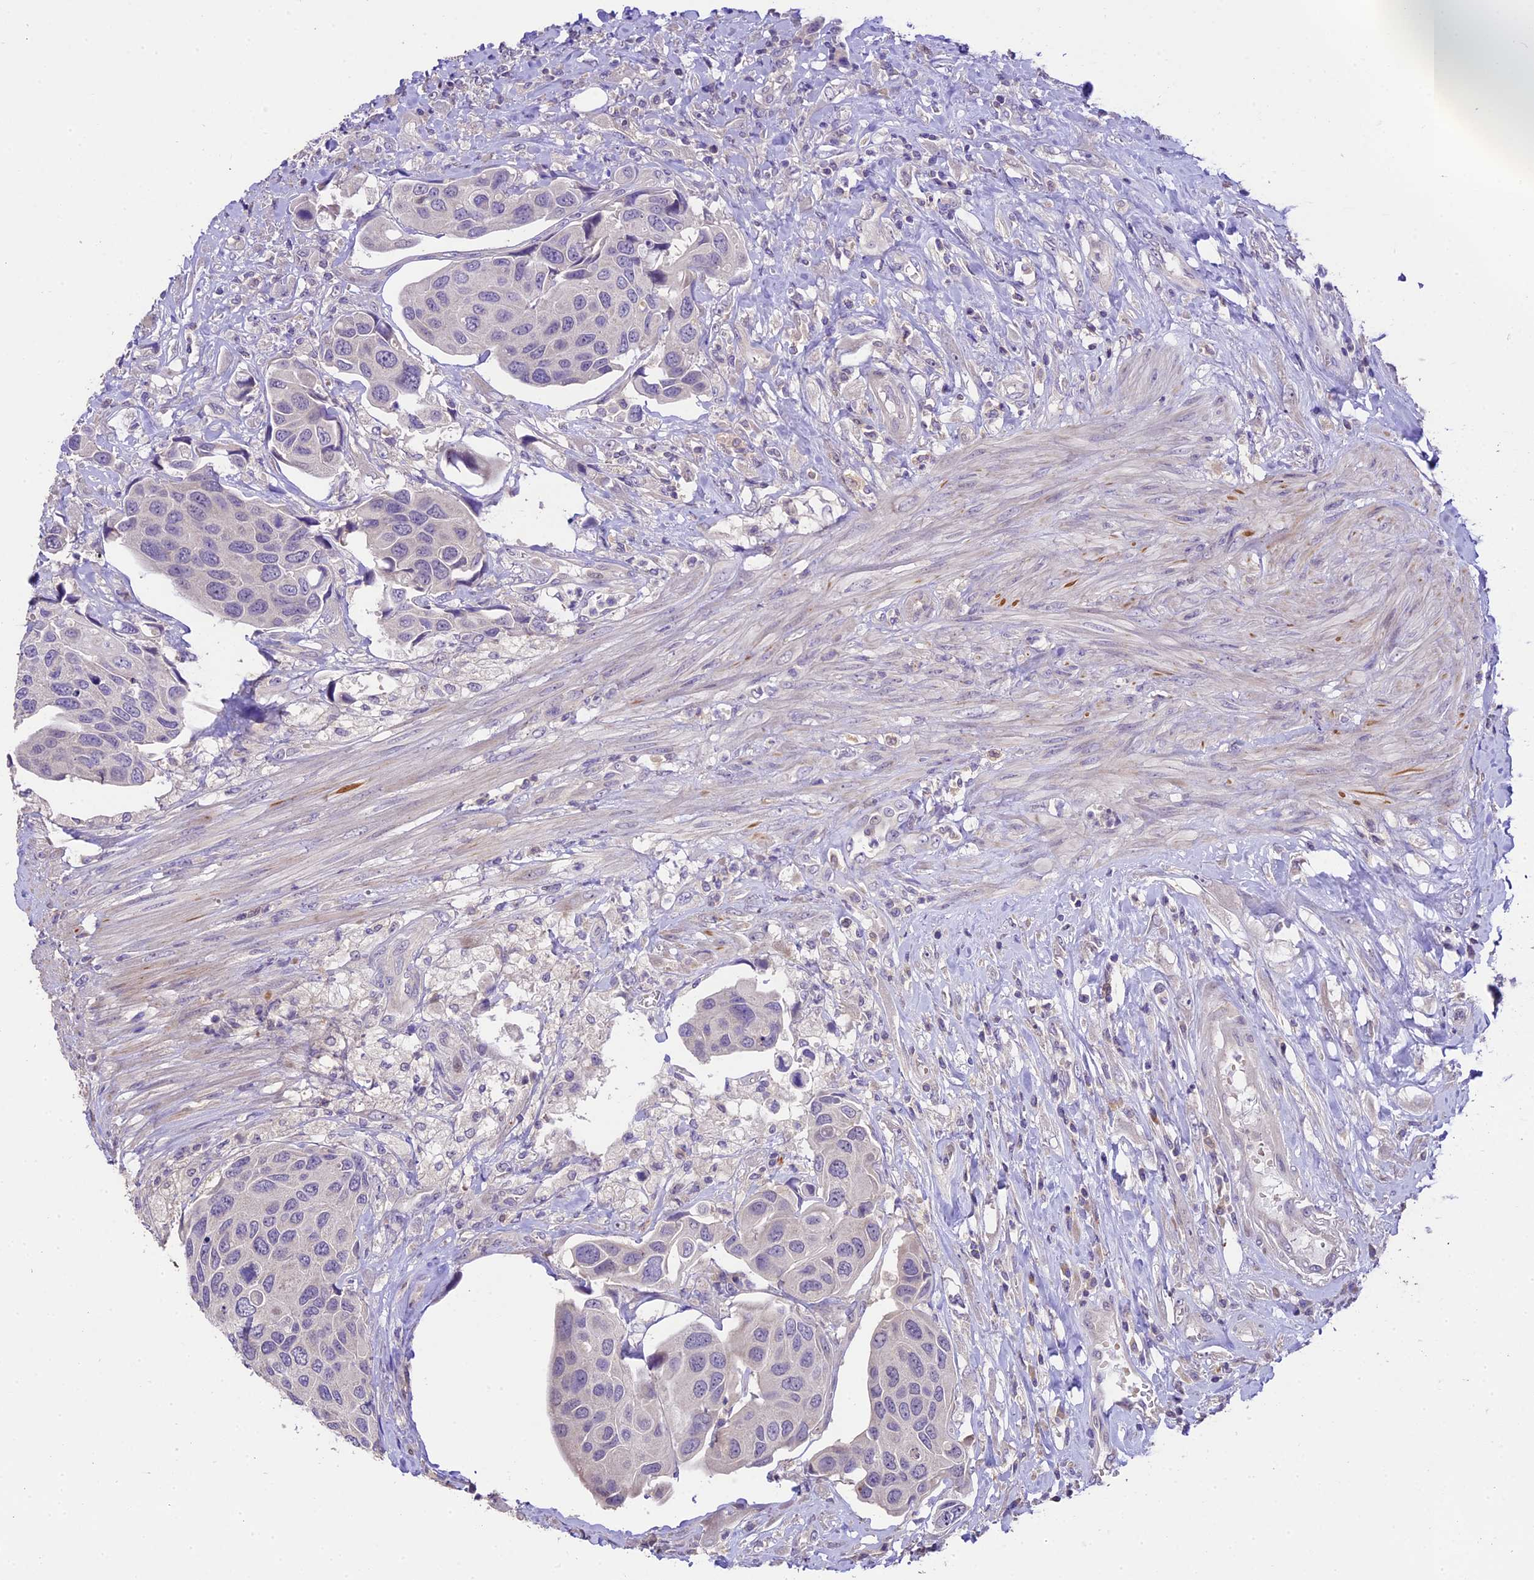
{"staining": {"intensity": "negative", "quantity": "none", "location": "none"}, "tissue": "urothelial cancer", "cell_type": "Tumor cells", "image_type": "cancer", "snomed": [{"axis": "morphology", "description": "Urothelial carcinoma, High grade"}, {"axis": "topography", "description": "Urinary bladder"}], "caption": "Urothelial carcinoma (high-grade) was stained to show a protein in brown. There is no significant positivity in tumor cells.", "gene": "DGKH", "patient": {"sex": "male", "age": 74}}